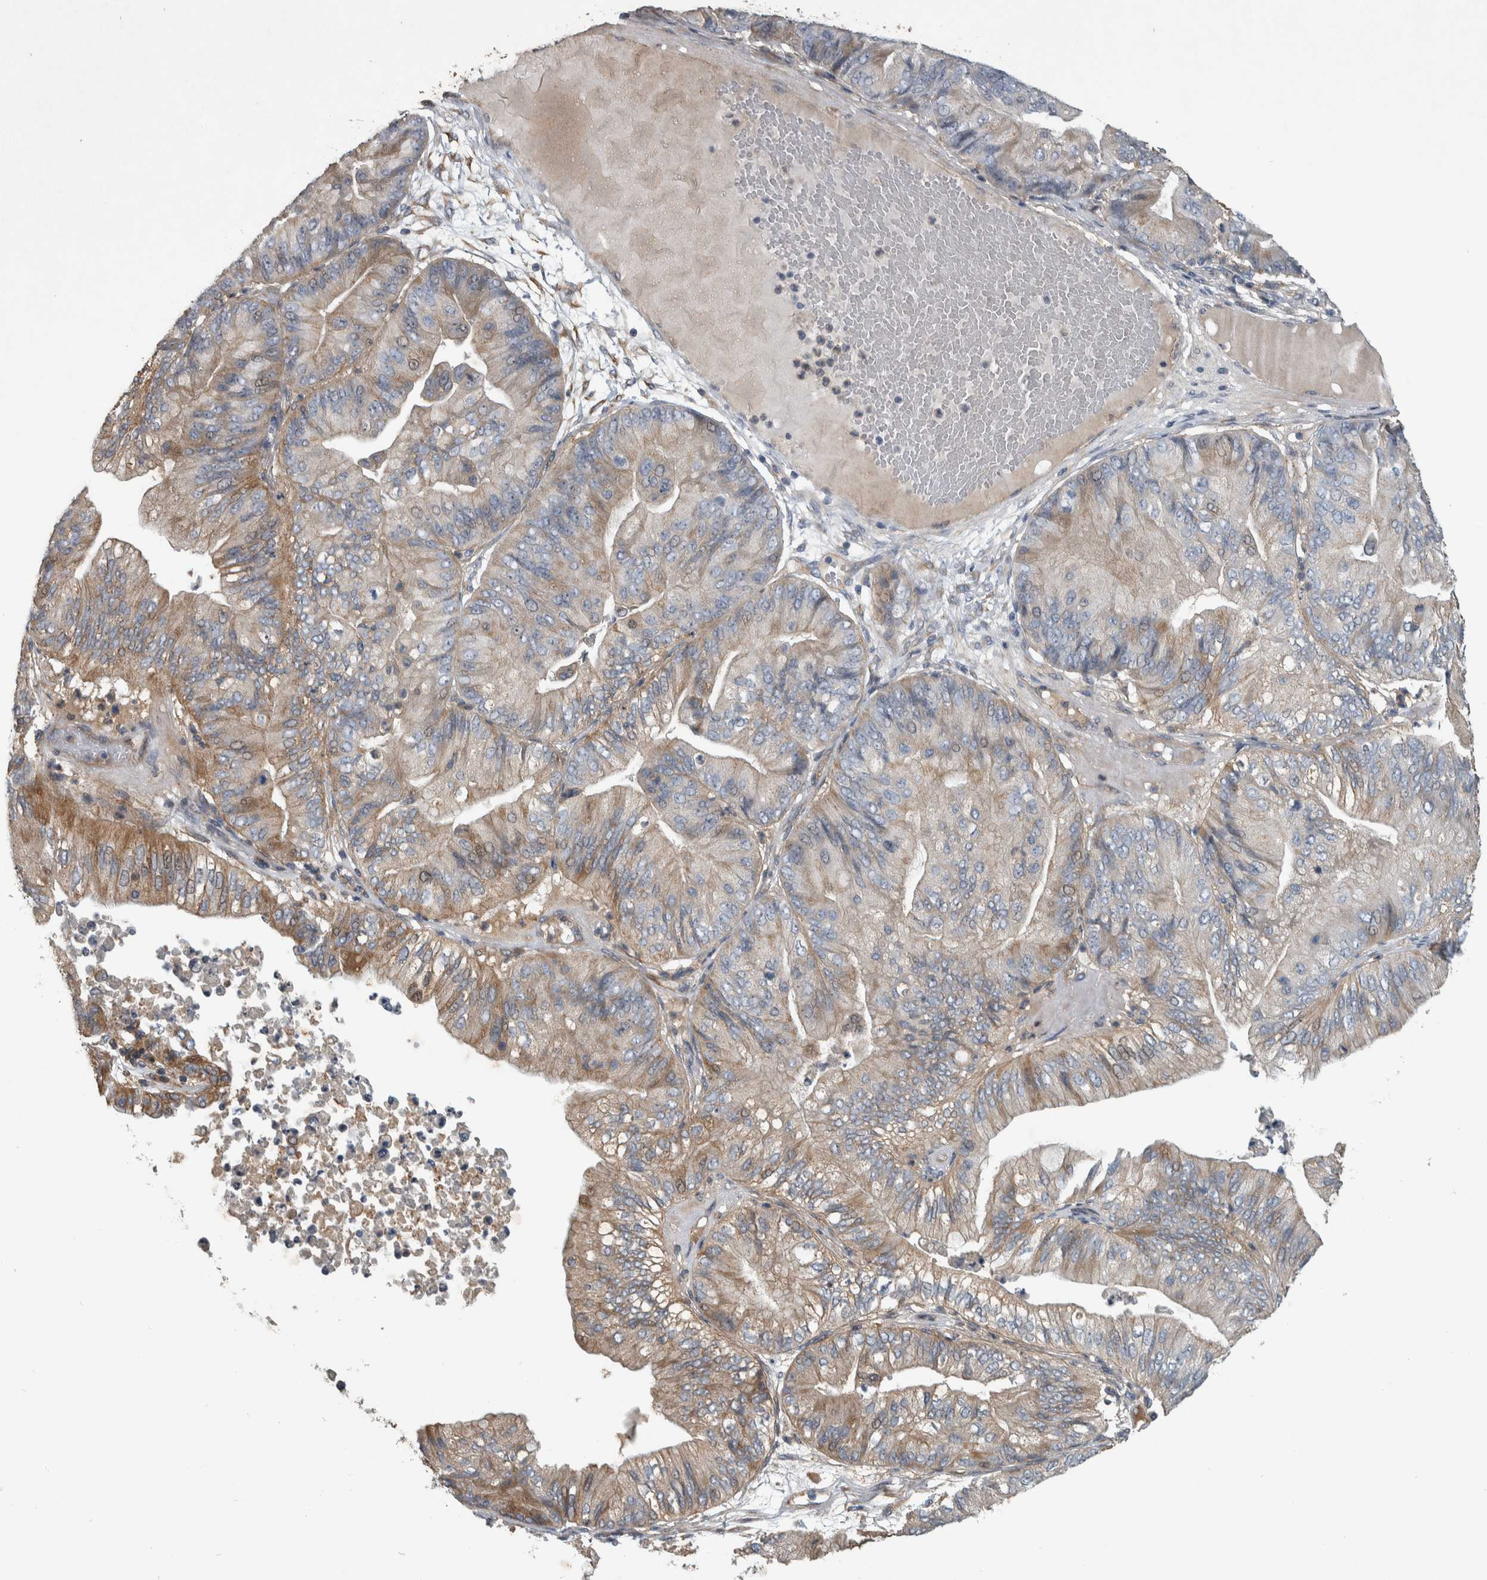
{"staining": {"intensity": "weak", "quantity": ">75%", "location": "cytoplasmic/membranous"}, "tissue": "ovarian cancer", "cell_type": "Tumor cells", "image_type": "cancer", "snomed": [{"axis": "morphology", "description": "Cystadenocarcinoma, mucinous, NOS"}, {"axis": "topography", "description": "Ovary"}], "caption": "About >75% of tumor cells in human ovarian cancer (mucinous cystadenocarcinoma) exhibit weak cytoplasmic/membranous protein expression as visualized by brown immunohistochemical staining.", "gene": "NT5C2", "patient": {"sex": "female", "age": 61}}